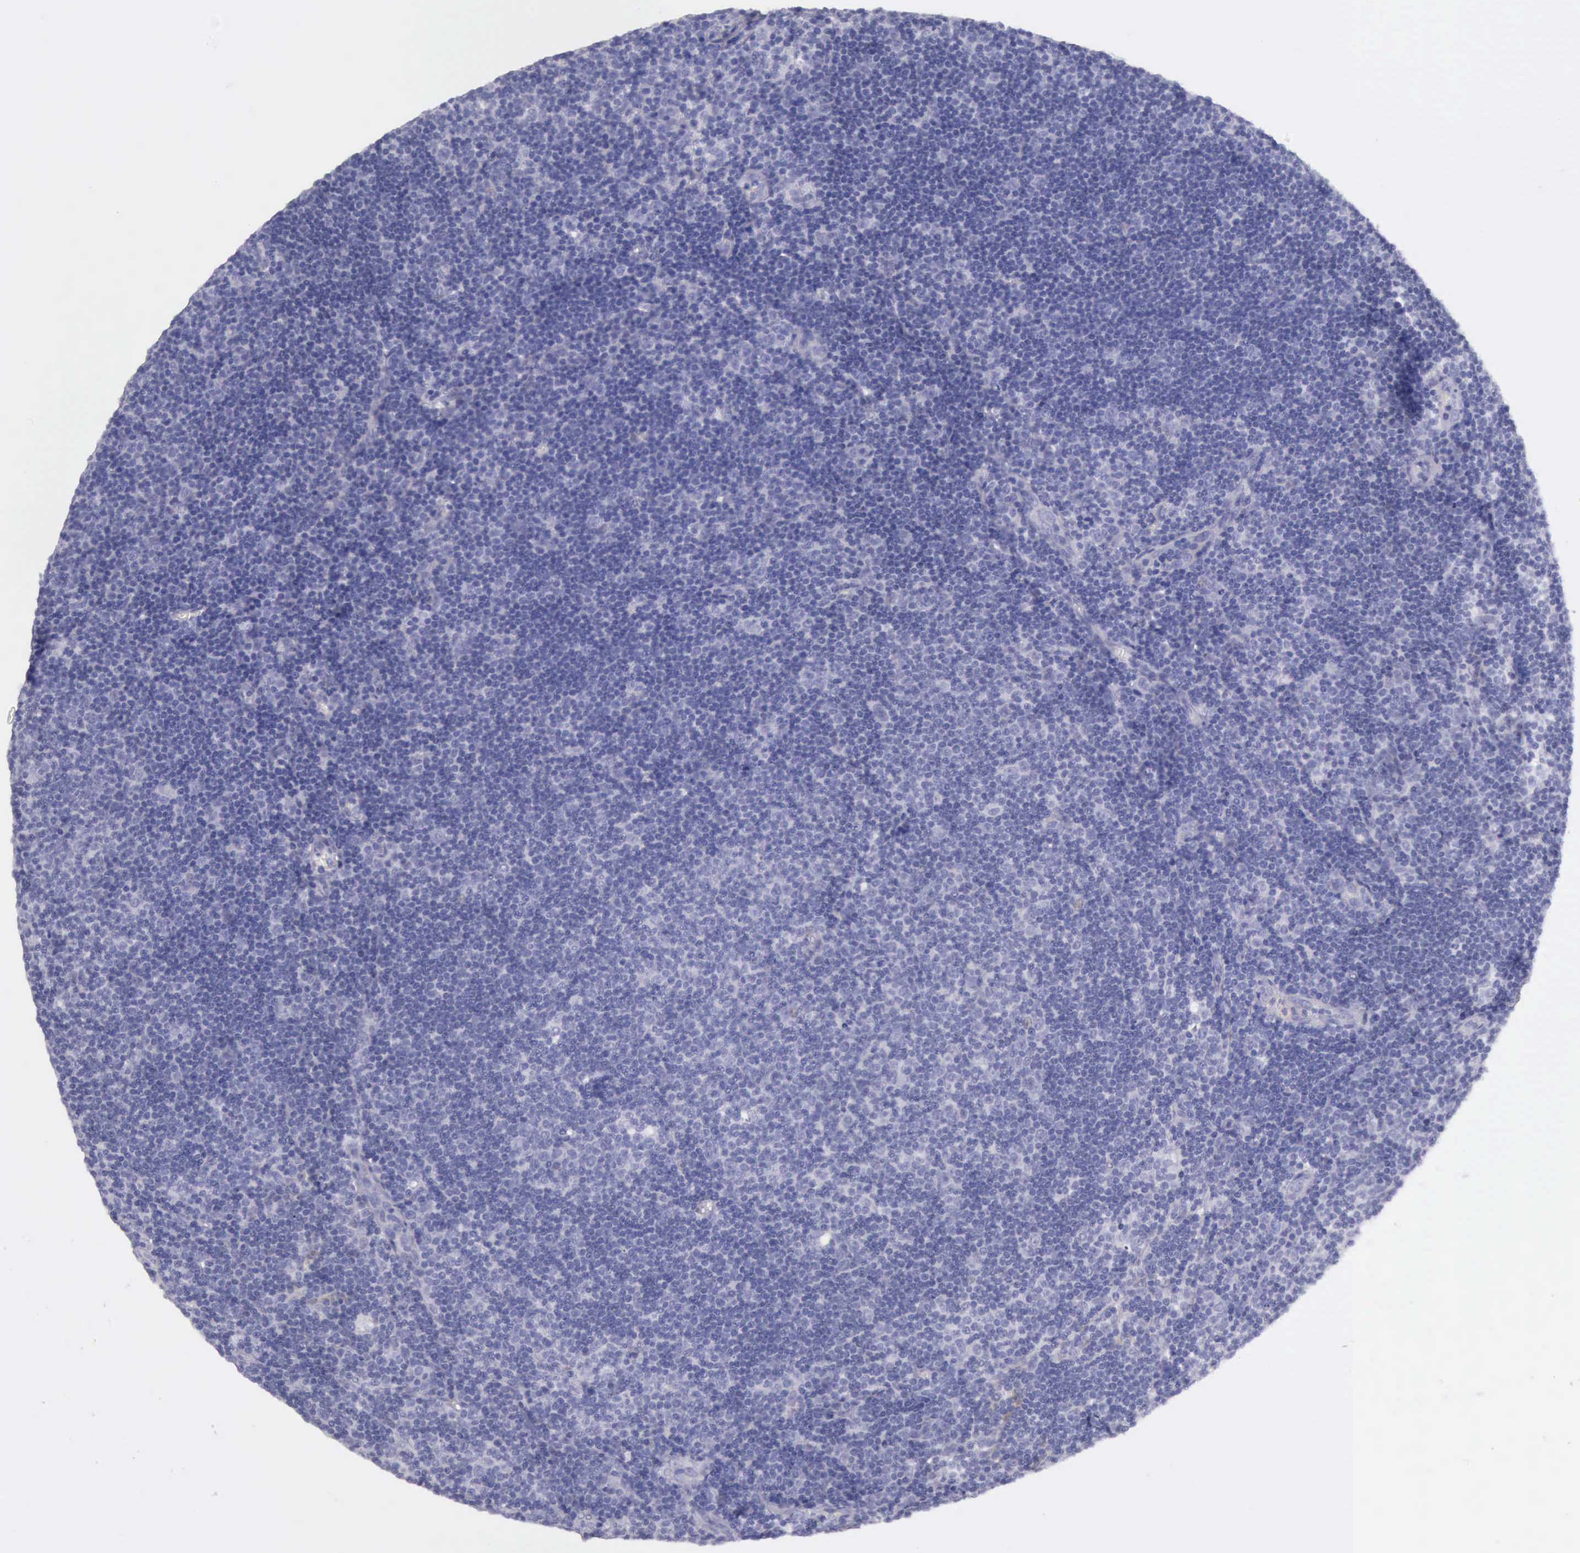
{"staining": {"intensity": "negative", "quantity": "none", "location": "none"}, "tissue": "lymphoma", "cell_type": "Tumor cells", "image_type": "cancer", "snomed": [{"axis": "morphology", "description": "Malignant lymphoma, non-Hodgkin's type, Low grade"}, {"axis": "topography", "description": "Lymph node"}], "caption": "Immunohistochemistry (IHC) histopathology image of neoplastic tissue: human low-grade malignant lymphoma, non-Hodgkin's type stained with DAB (3,3'-diaminobenzidine) shows no significant protein expression in tumor cells. (DAB IHC with hematoxylin counter stain).", "gene": "AOC3", "patient": {"sex": "male", "age": 49}}